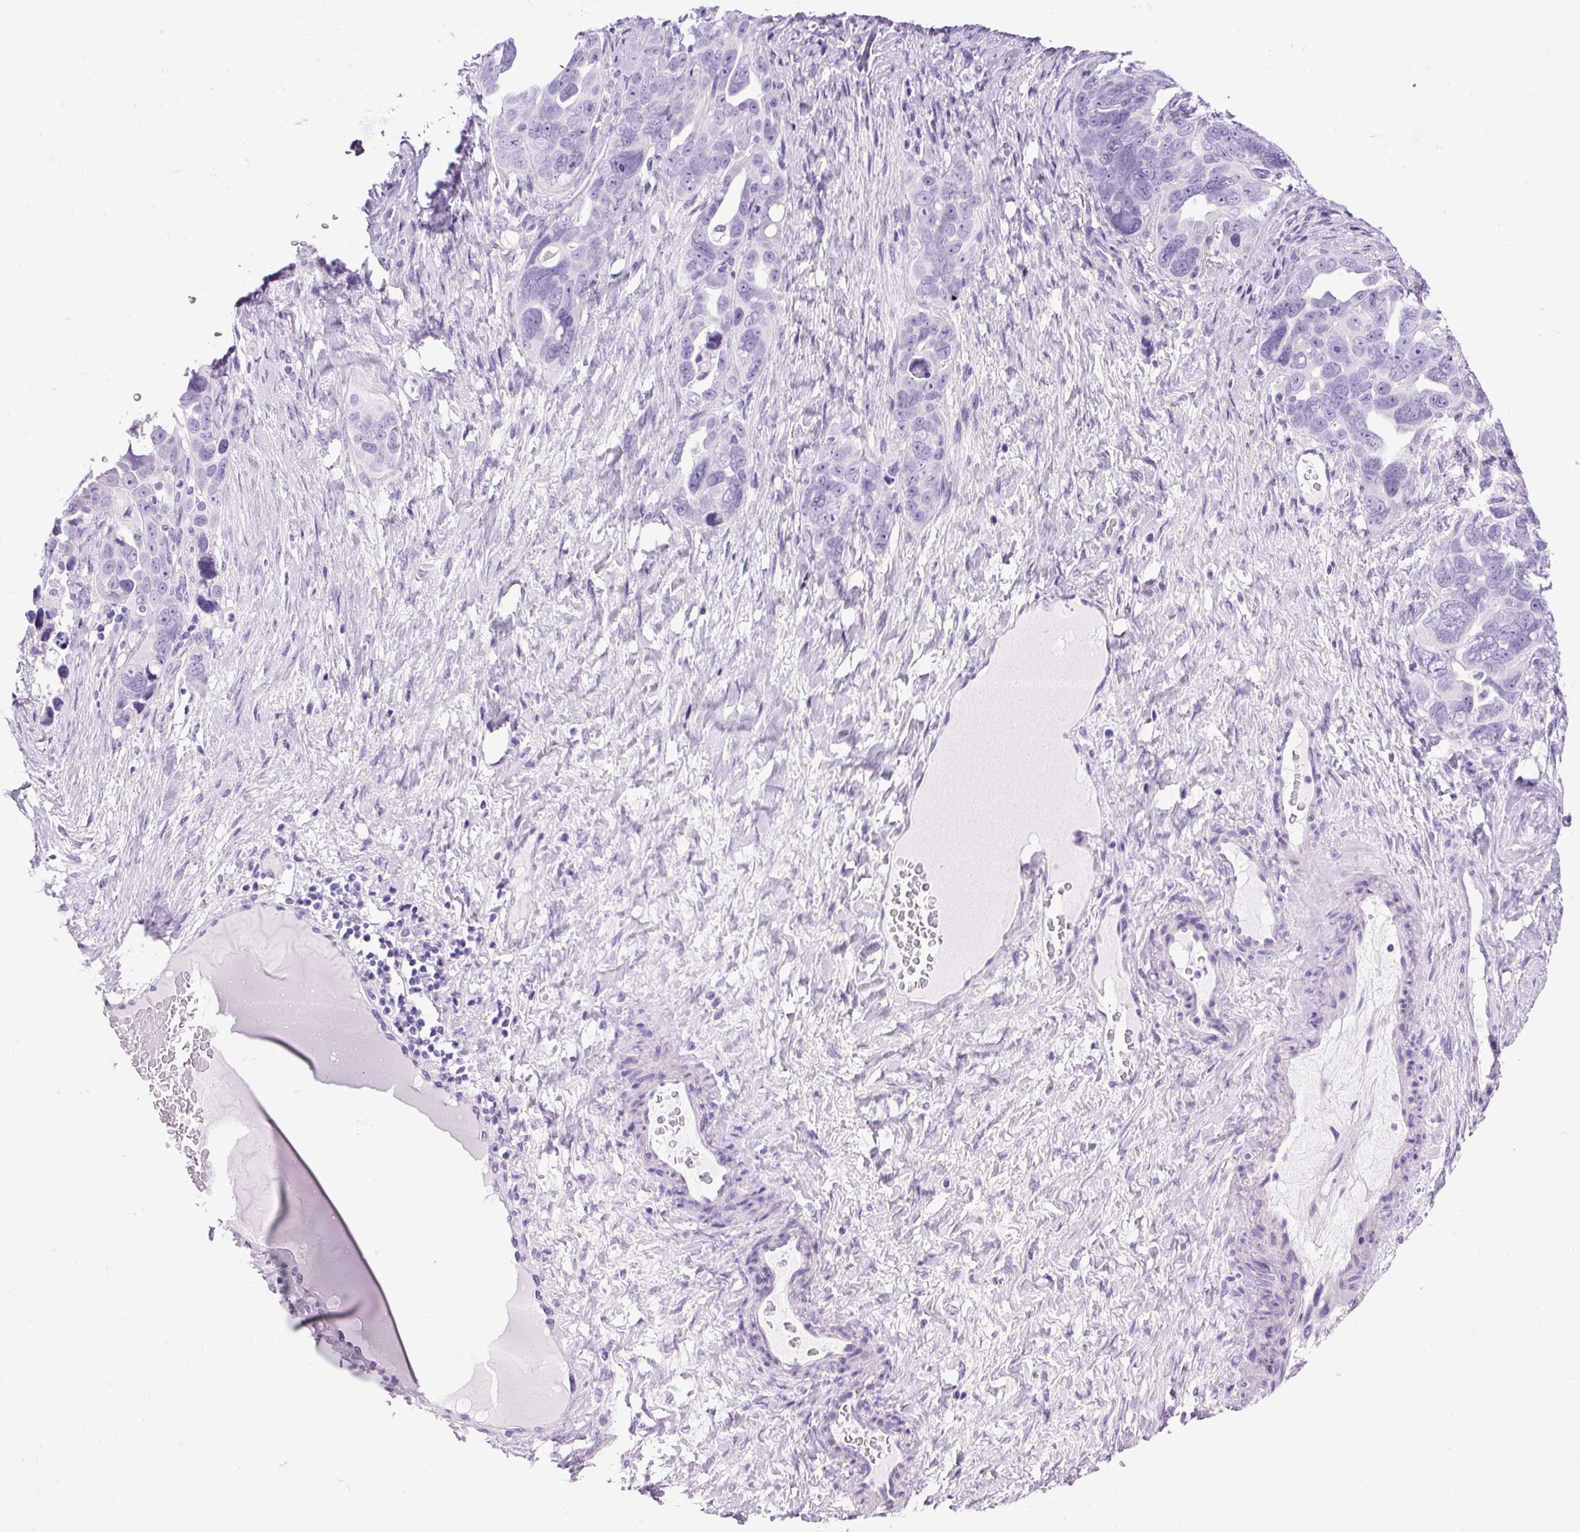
{"staining": {"intensity": "negative", "quantity": "none", "location": "none"}, "tissue": "ovarian cancer", "cell_type": "Tumor cells", "image_type": "cancer", "snomed": [{"axis": "morphology", "description": "Cystadenocarcinoma, serous, NOS"}, {"axis": "topography", "description": "Ovary"}], "caption": "This is a image of immunohistochemistry staining of ovarian serous cystadenocarcinoma, which shows no expression in tumor cells.", "gene": "UPP1", "patient": {"sex": "female", "age": 63}}